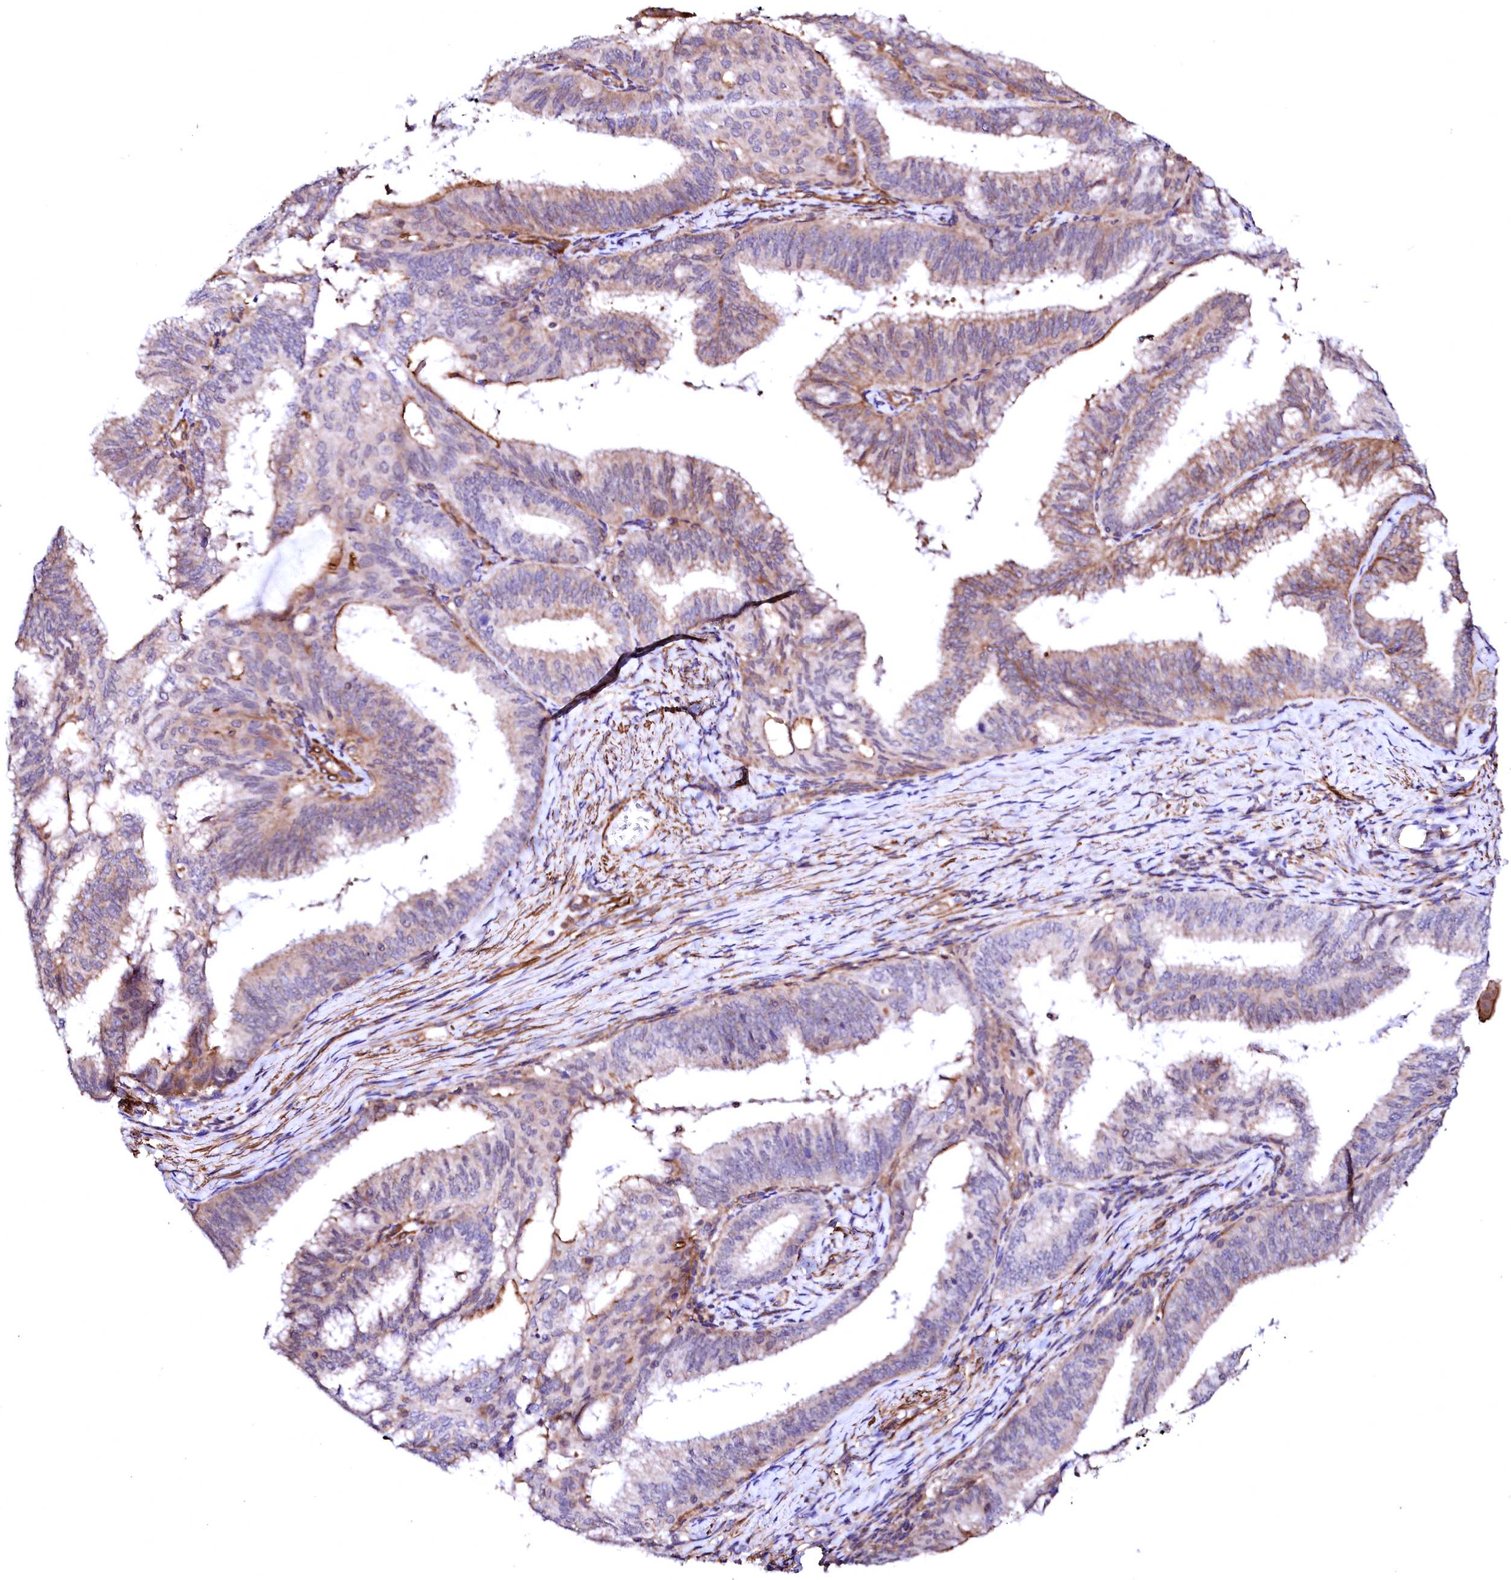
{"staining": {"intensity": "moderate", "quantity": "<25%", "location": "cytoplasmic/membranous"}, "tissue": "endometrial cancer", "cell_type": "Tumor cells", "image_type": "cancer", "snomed": [{"axis": "morphology", "description": "Adenocarcinoma, NOS"}, {"axis": "topography", "description": "Endometrium"}], "caption": "This is a photomicrograph of IHC staining of endometrial adenocarcinoma, which shows moderate expression in the cytoplasmic/membranous of tumor cells.", "gene": "GPR176", "patient": {"sex": "female", "age": 49}}